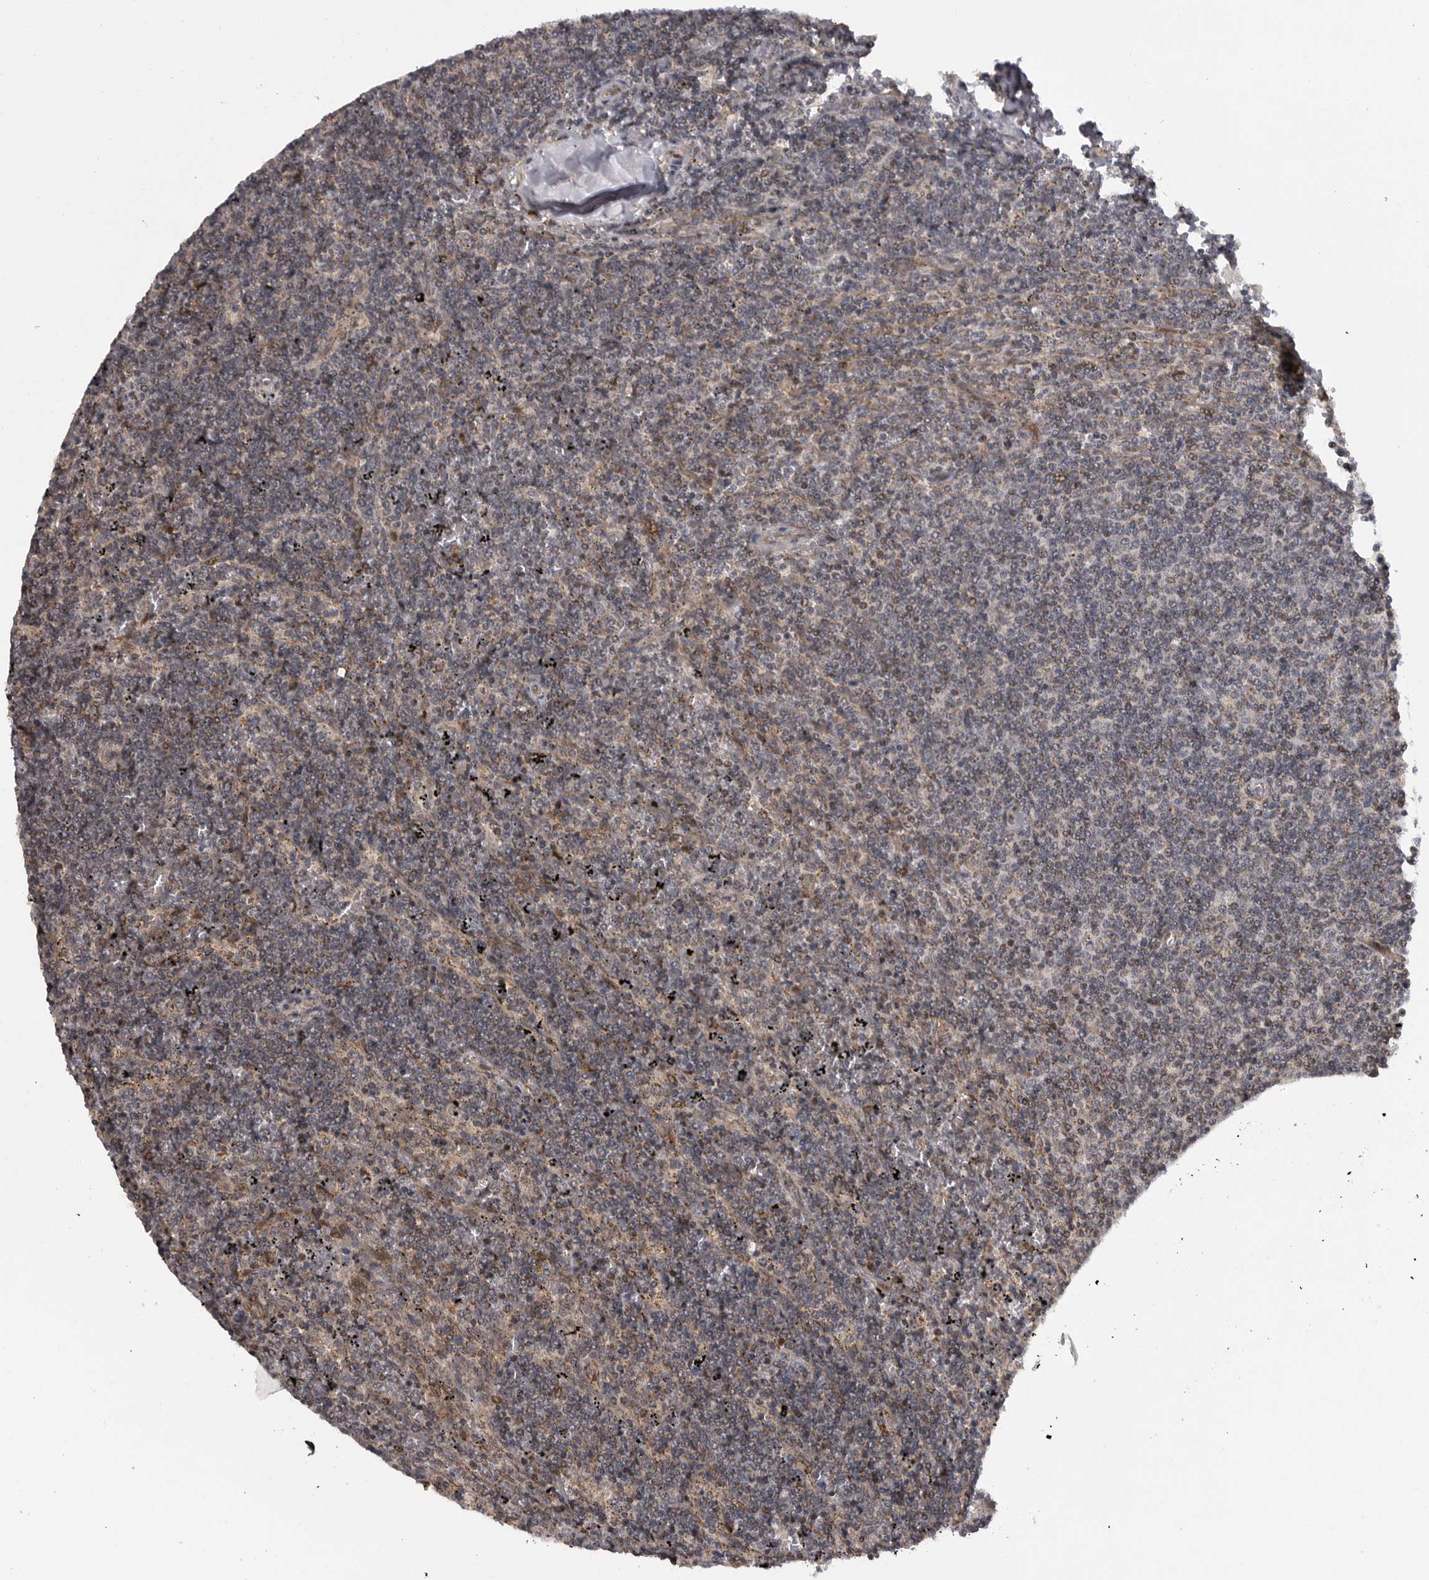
{"staining": {"intensity": "weak", "quantity": "<25%", "location": "cytoplasmic/membranous"}, "tissue": "lymphoma", "cell_type": "Tumor cells", "image_type": "cancer", "snomed": [{"axis": "morphology", "description": "Malignant lymphoma, non-Hodgkin's type, Low grade"}, {"axis": "topography", "description": "Spleen"}], "caption": "IHC histopathology image of neoplastic tissue: human lymphoma stained with DAB (3,3'-diaminobenzidine) displays no significant protein staining in tumor cells. (DAB IHC visualized using brightfield microscopy, high magnification).", "gene": "TMPRSS11F", "patient": {"sex": "female", "age": 50}}